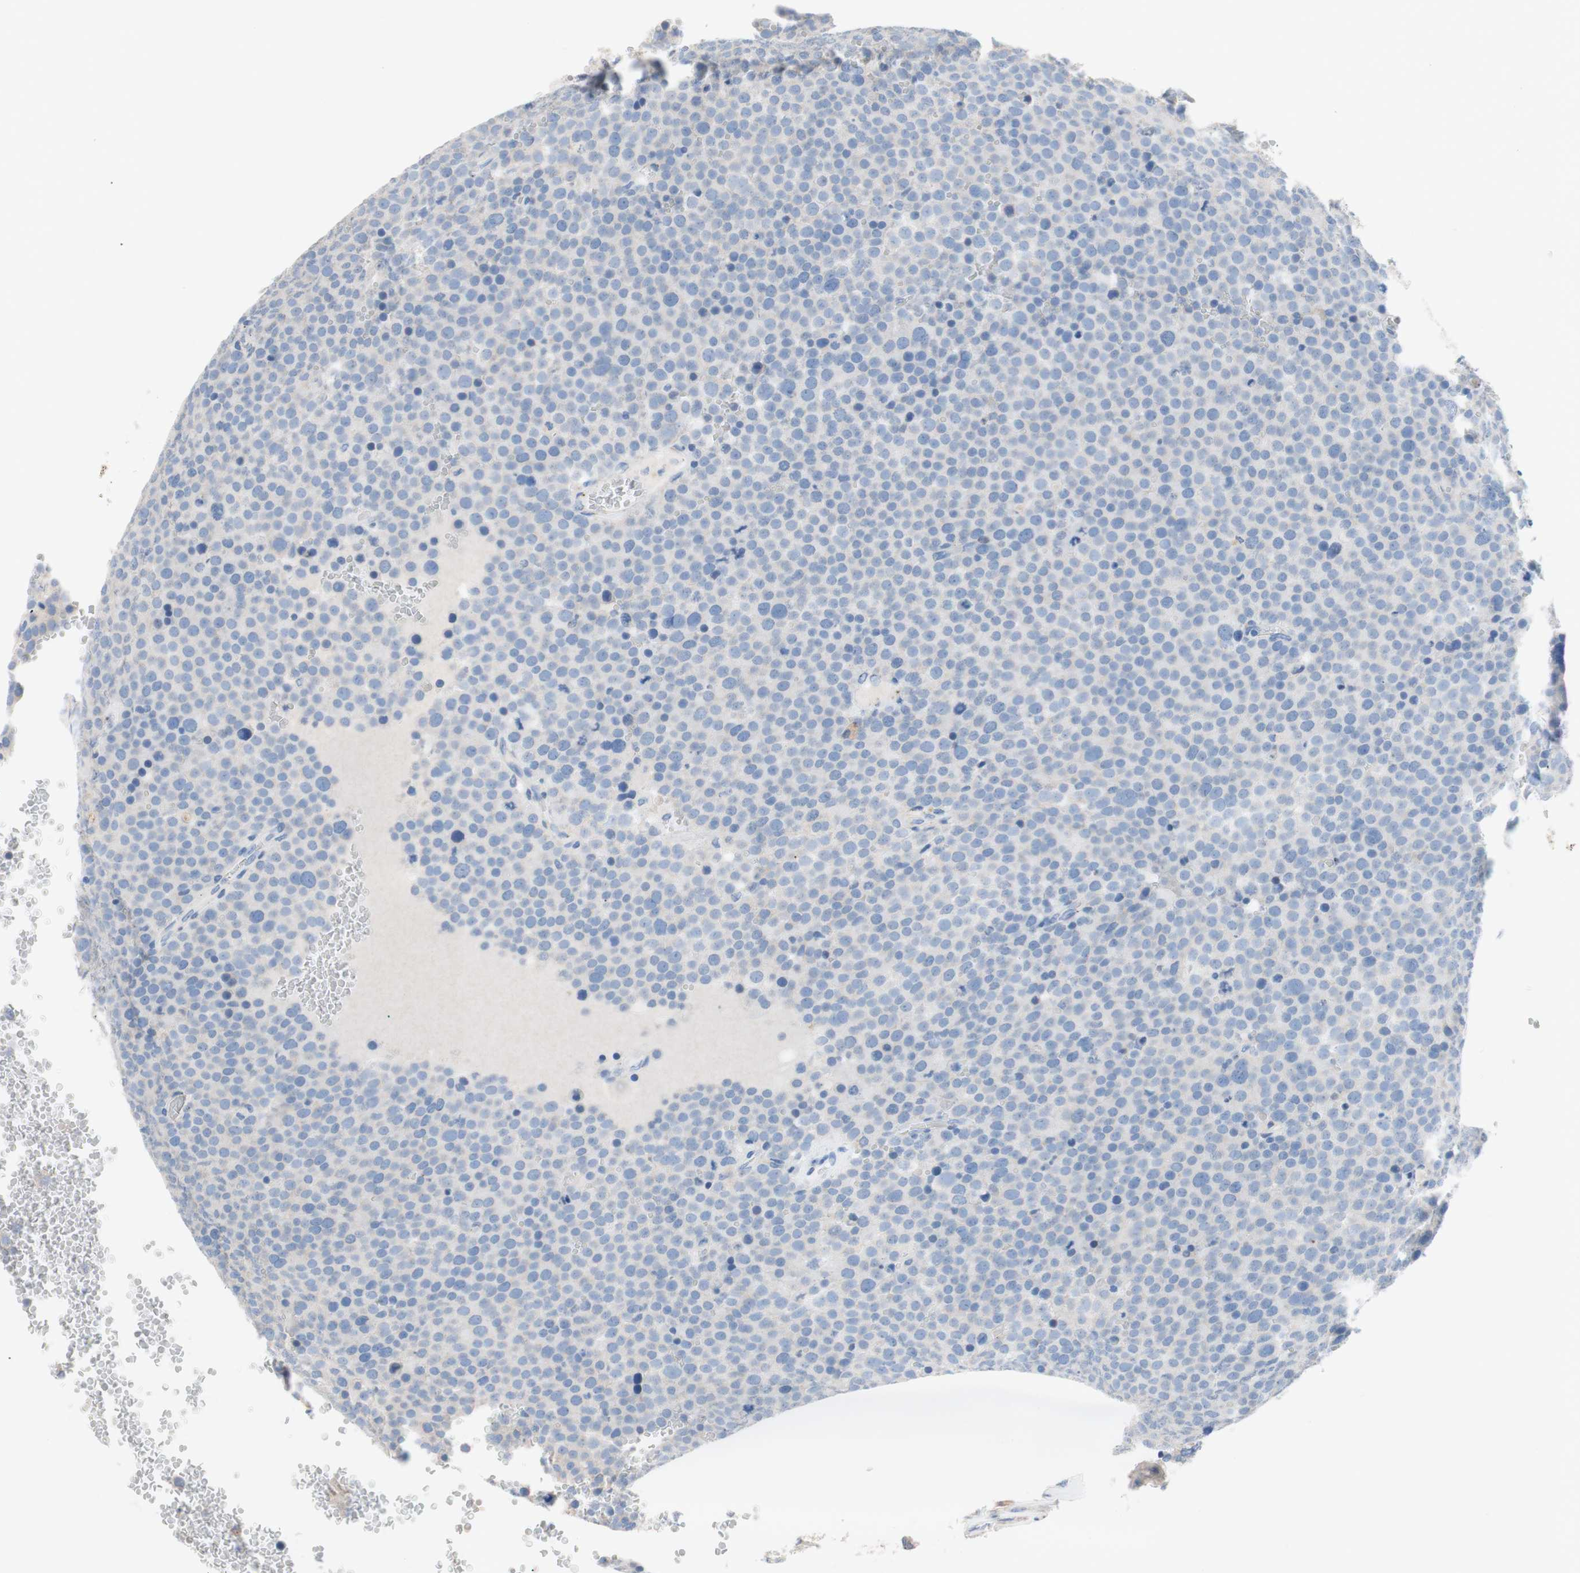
{"staining": {"intensity": "negative", "quantity": "none", "location": "none"}, "tissue": "testis cancer", "cell_type": "Tumor cells", "image_type": "cancer", "snomed": [{"axis": "morphology", "description": "Seminoma, NOS"}, {"axis": "topography", "description": "Testis"}], "caption": "Image shows no significant protein staining in tumor cells of testis cancer. (DAB (3,3'-diaminobenzidine) immunohistochemistry visualized using brightfield microscopy, high magnification).", "gene": "TMIGD2", "patient": {"sex": "male", "age": 71}}